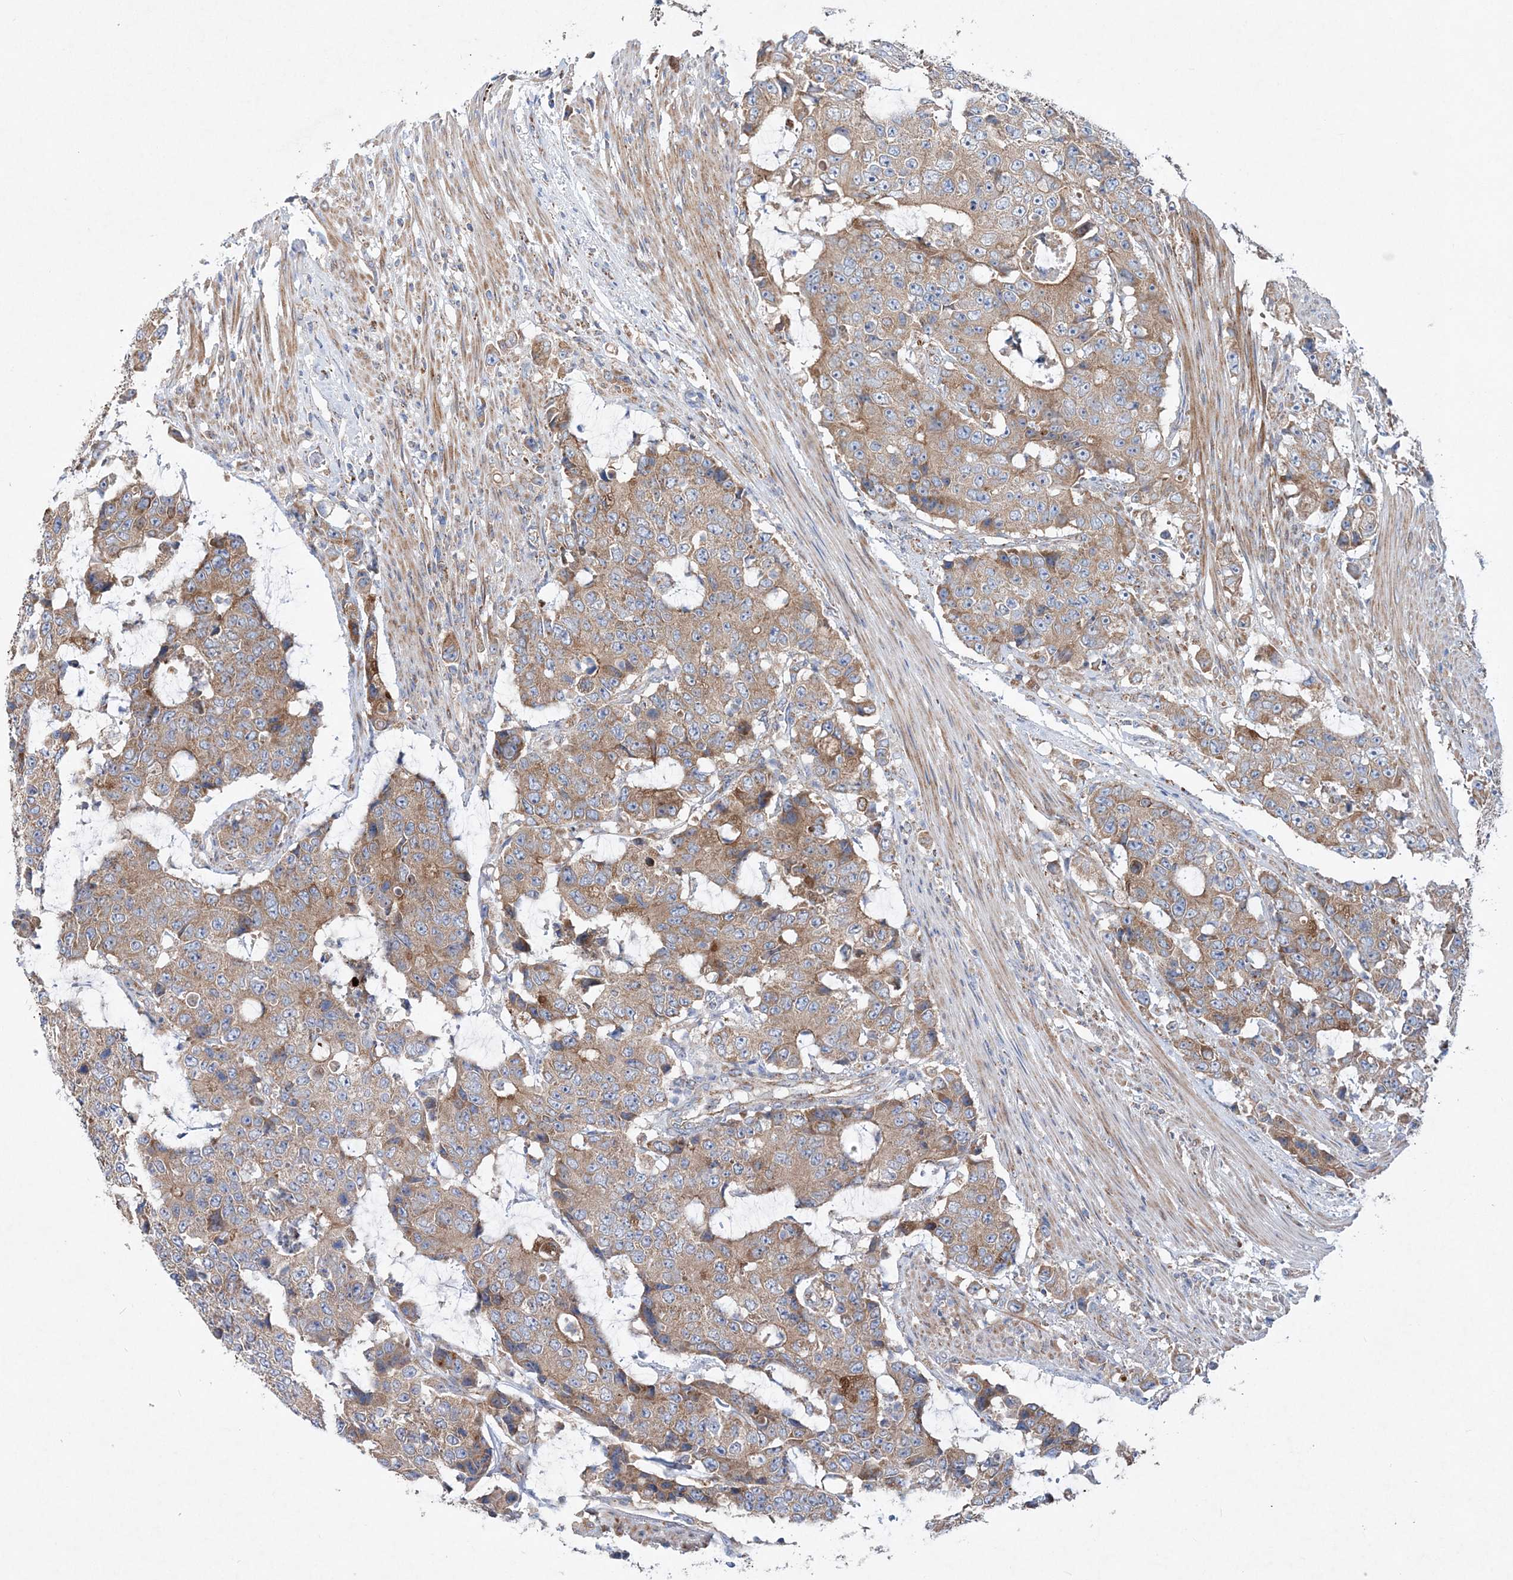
{"staining": {"intensity": "weak", "quantity": ">75%", "location": "cytoplasmic/membranous"}, "tissue": "colorectal cancer", "cell_type": "Tumor cells", "image_type": "cancer", "snomed": [{"axis": "morphology", "description": "Adenocarcinoma, NOS"}, {"axis": "topography", "description": "Colon"}], "caption": "Human adenocarcinoma (colorectal) stained with a brown dye demonstrates weak cytoplasmic/membranous positive staining in approximately >75% of tumor cells.", "gene": "NGLY1", "patient": {"sex": "female", "age": 86}}